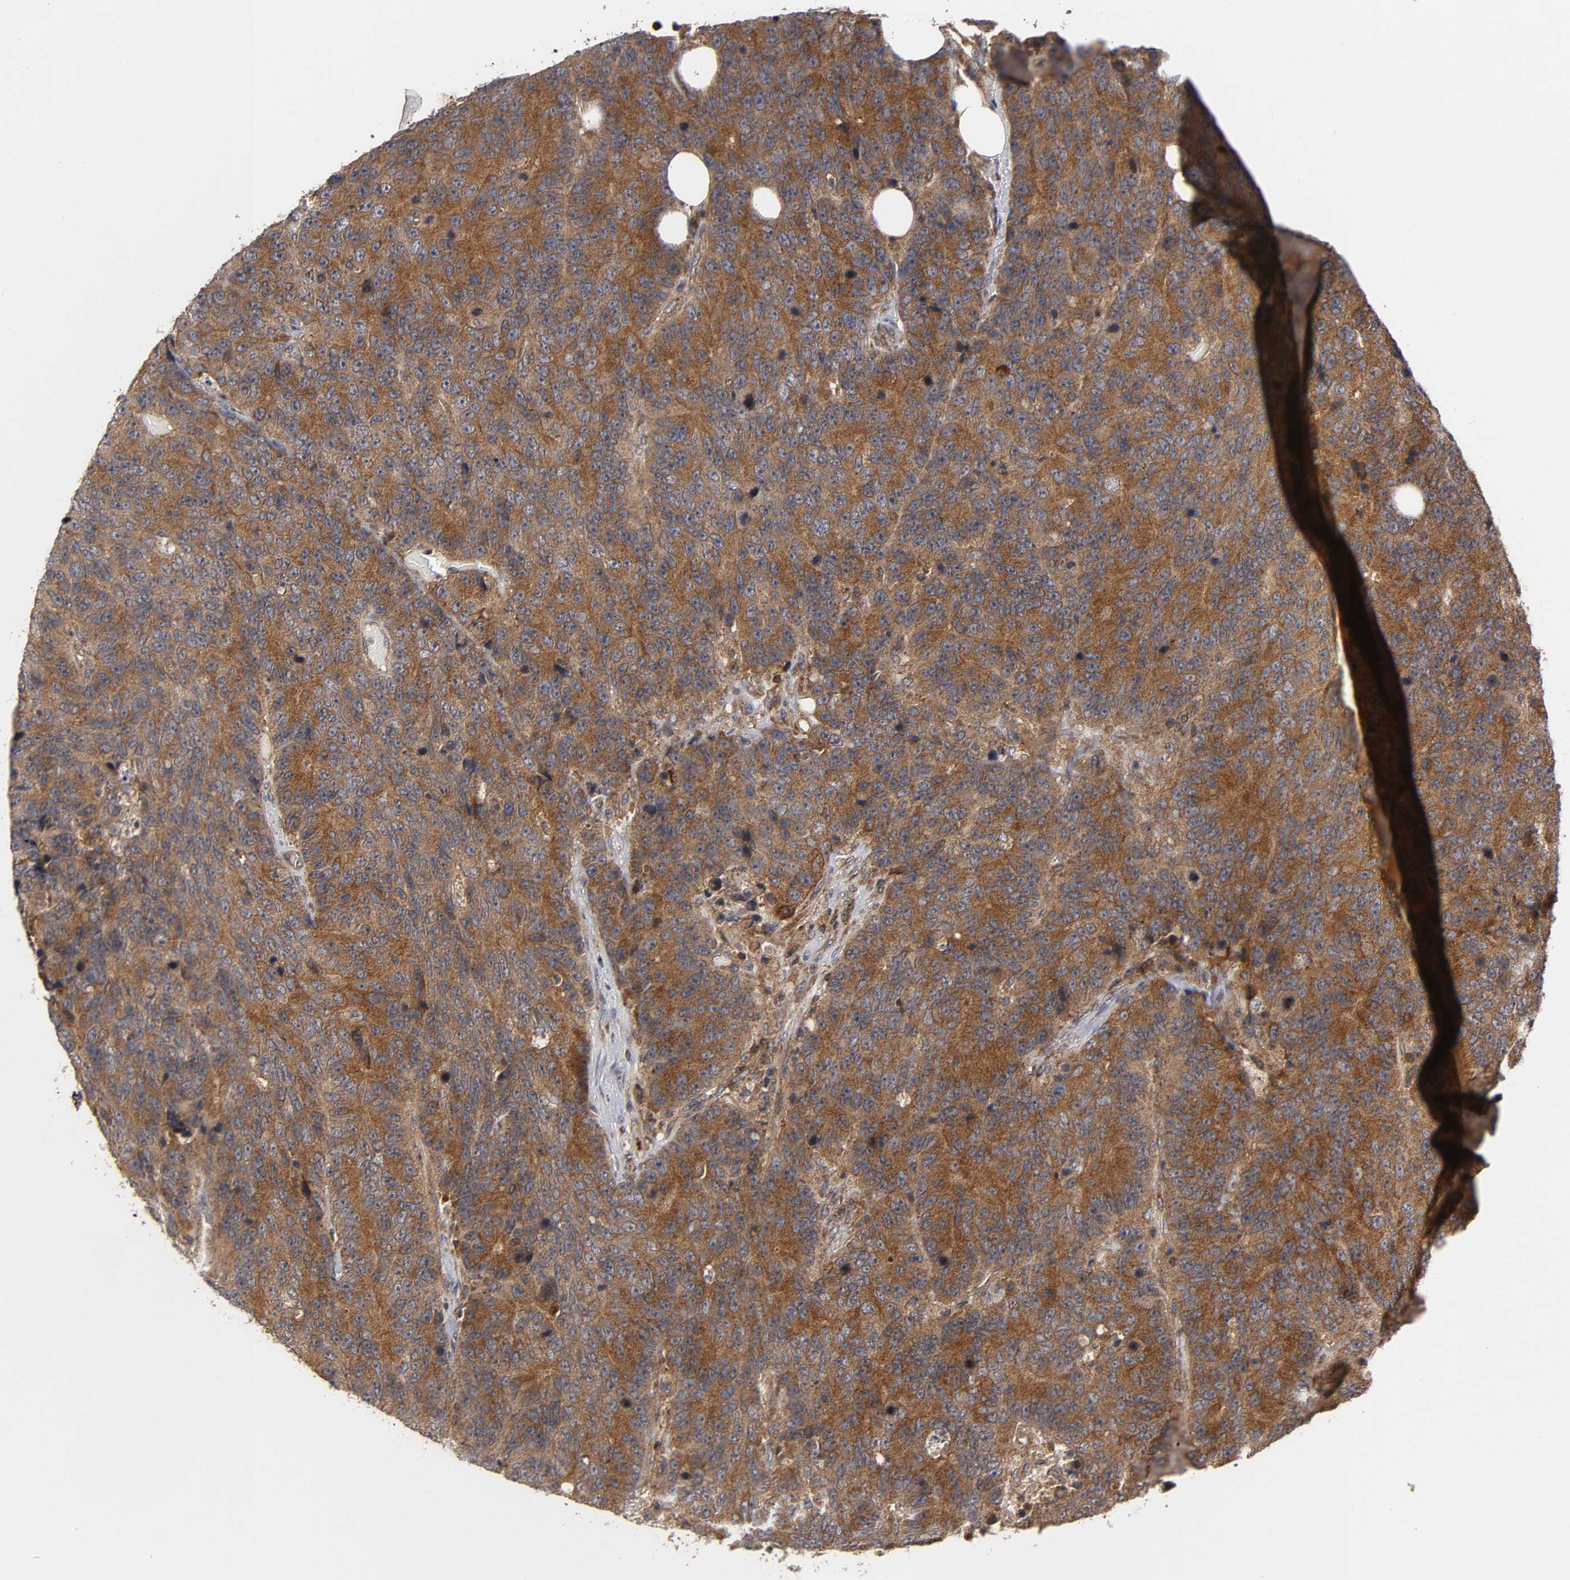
{"staining": {"intensity": "strong", "quantity": ">75%", "location": "cytoplasmic/membranous"}, "tissue": "colorectal cancer", "cell_type": "Tumor cells", "image_type": "cancer", "snomed": [{"axis": "morphology", "description": "Adenocarcinoma, NOS"}, {"axis": "topography", "description": "Colon"}], "caption": "DAB immunohistochemical staining of human colorectal cancer exhibits strong cytoplasmic/membranous protein positivity in about >75% of tumor cells. The staining was performed using DAB, with brown indicating positive protein expression. Nuclei are stained blue with hematoxylin.", "gene": "IKBKB", "patient": {"sex": "female", "age": 86}}